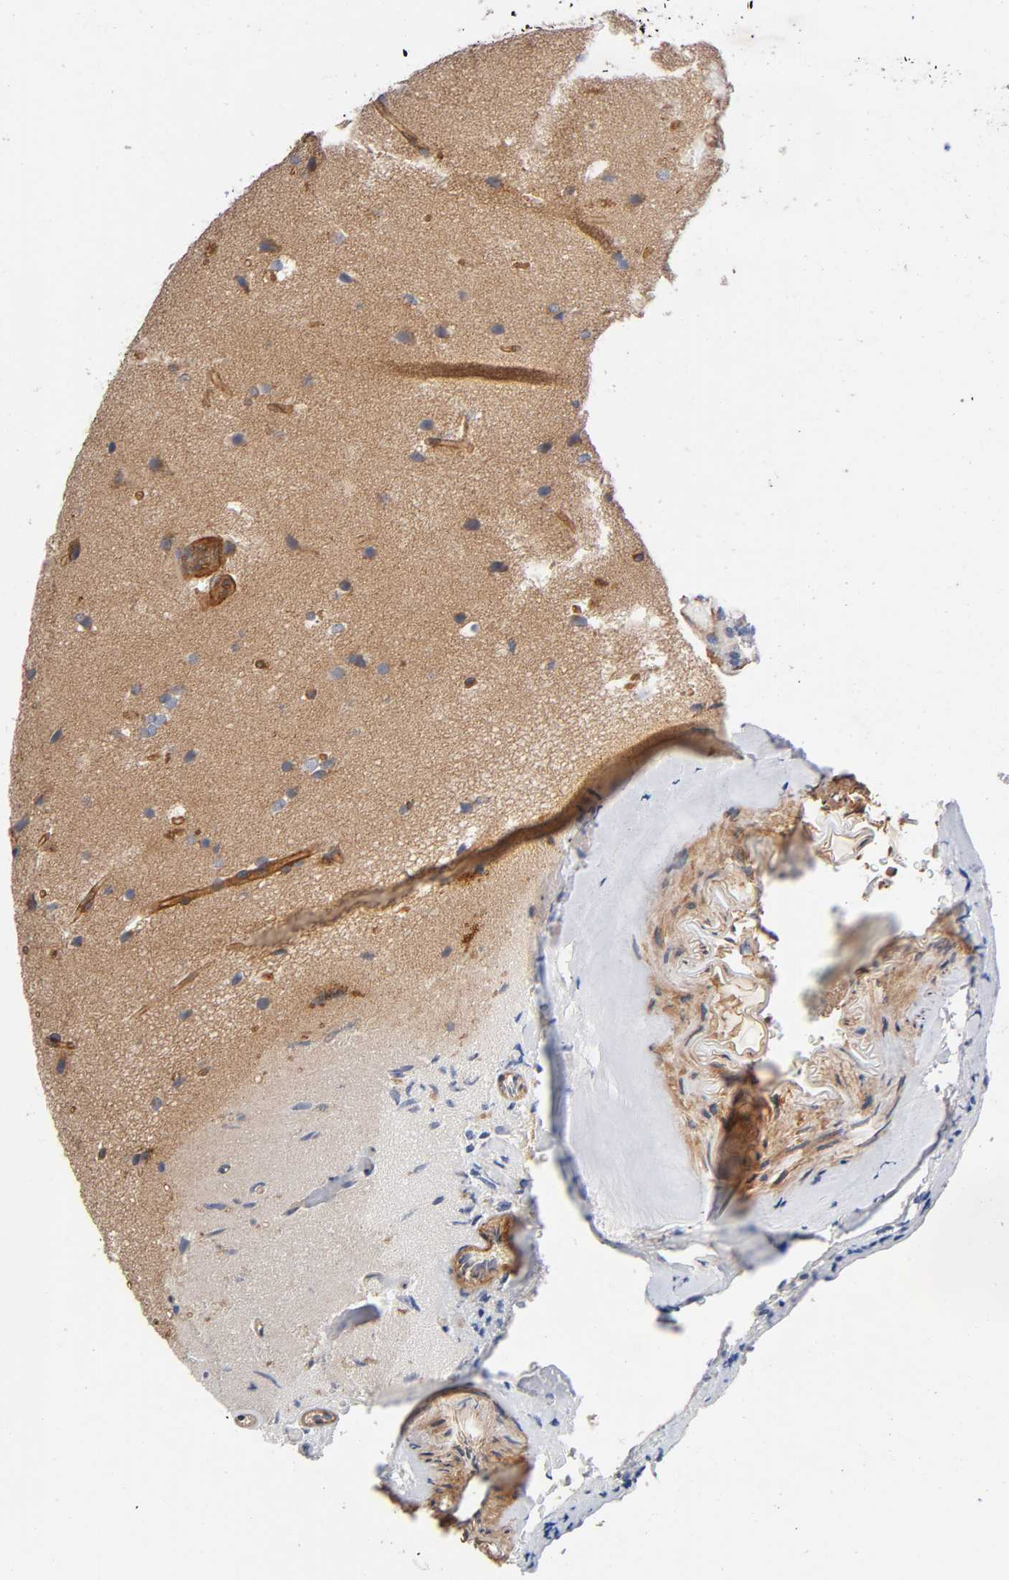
{"staining": {"intensity": "moderate", "quantity": "<25%", "location": "cytoplasmic/membranous"}, "tissue": "glioma", "cell_type": "Tumor cells", "image_type": "cancer", "snomed": [{"axis": "morphology", "description": "Glioma, malignant, Low grade"}, {"axis": "topography", "description": "Cerebral cortex"}], "caption": "An immunohistochemistry (IHC) photomicrograph of tumor tissue is shown. Protein staining in brown labels moderate cytoplasmic/membranous positivity in malignant glioma (low-grade) within tumor cells.", "gene": "LAMTOR2", "patient": {"sex": "female", "age": 47}}